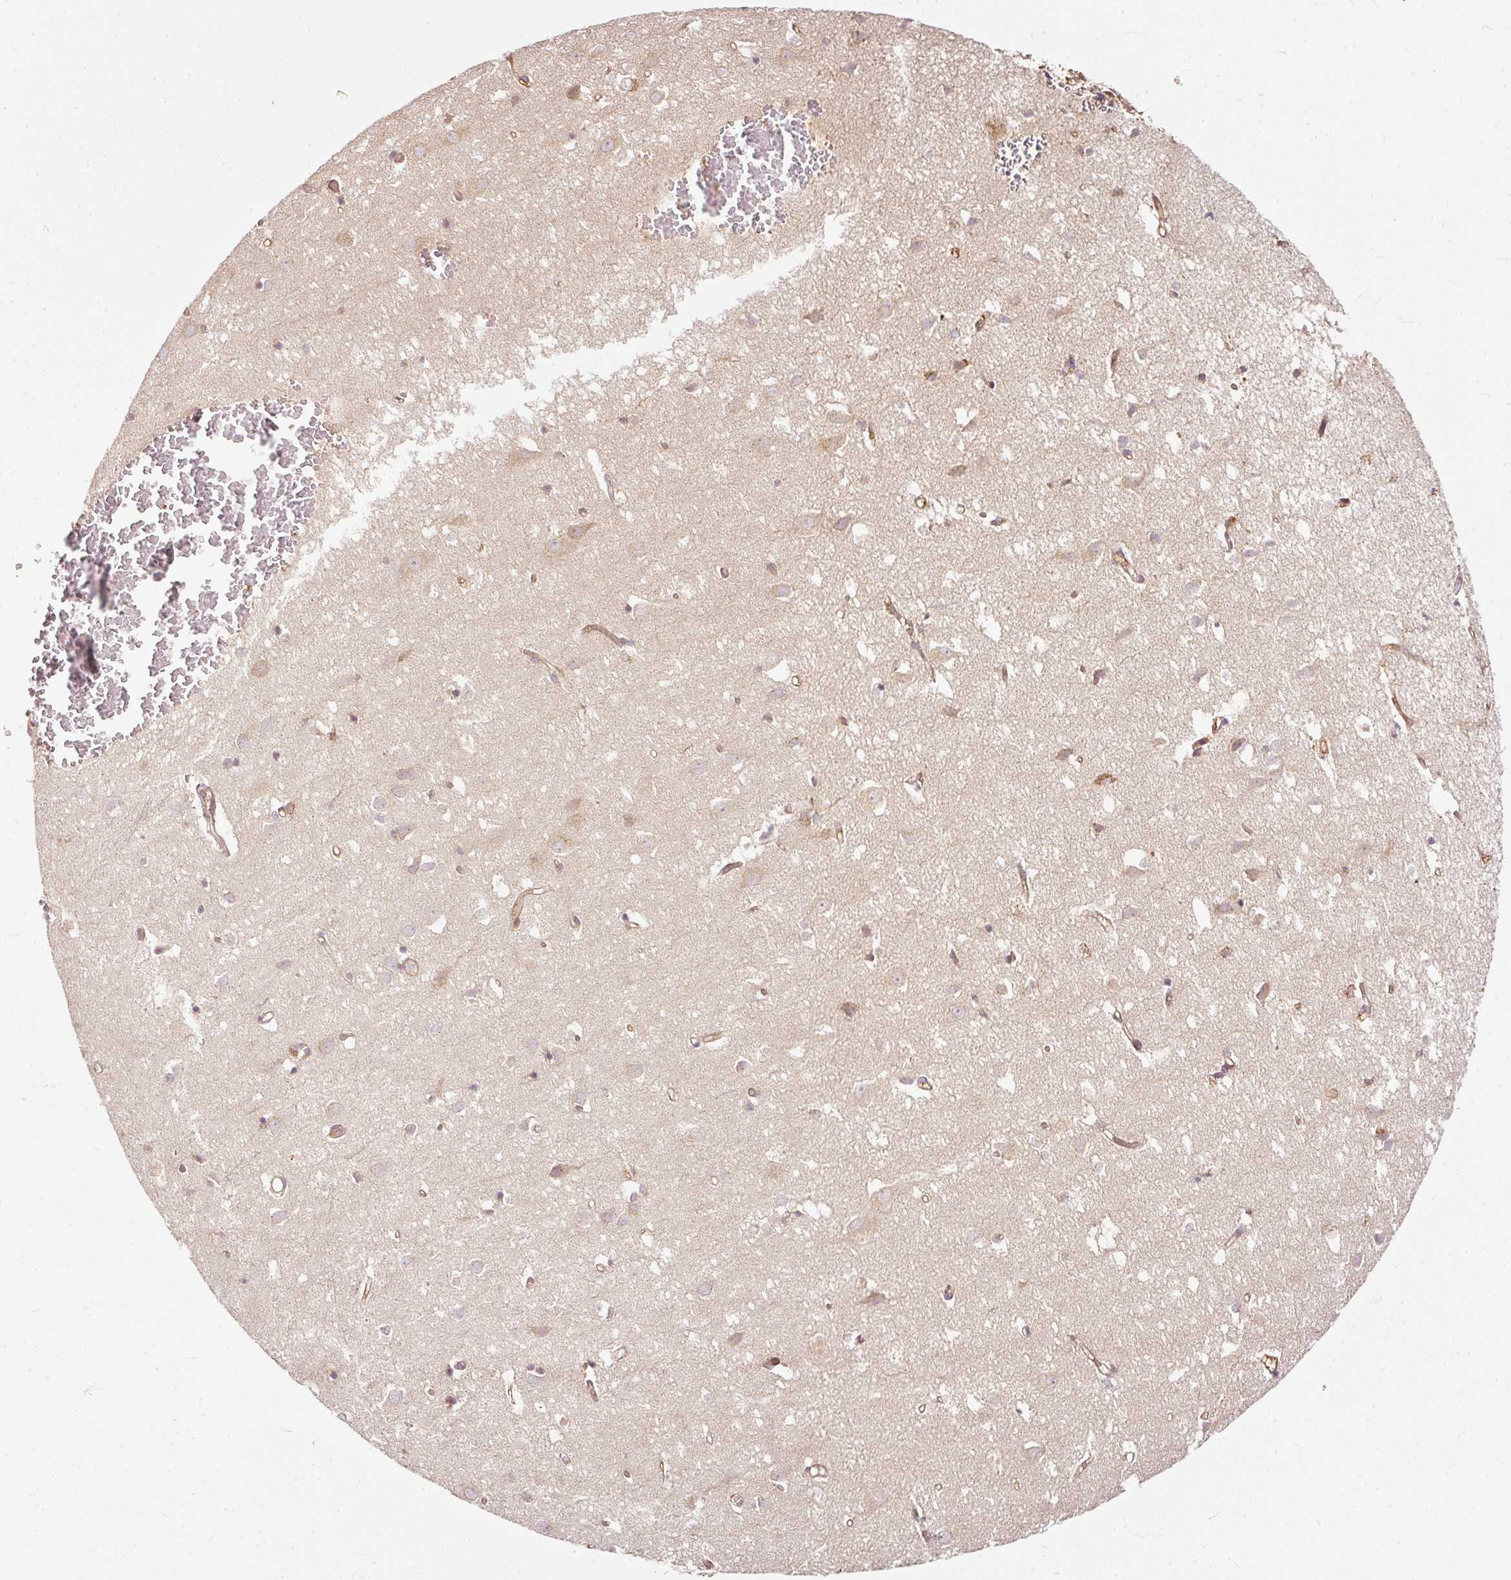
{"staining": {"intensity": "moderate", "quantity": ">75%", "location": "cytoplasmic/membranous"}, "tissue": "cerebral cortex", "cell_type": "Endothelial cells", "image_type": "normal", "snomed": [{"axis": "morphology", "description": "Normal tissue, NOS"}, {"axis": "topography", "description": "Cerebral cortex"}], "caption": "This image reveals immunohistochemistry (IHC) staining of normal human cerebral cortex, with medium moderate cytoplasmic/membranous positivity in about >75% of endothelial cells.", "gene": "MIF4GD", "patient": {"sex": "male", "age": 70}}